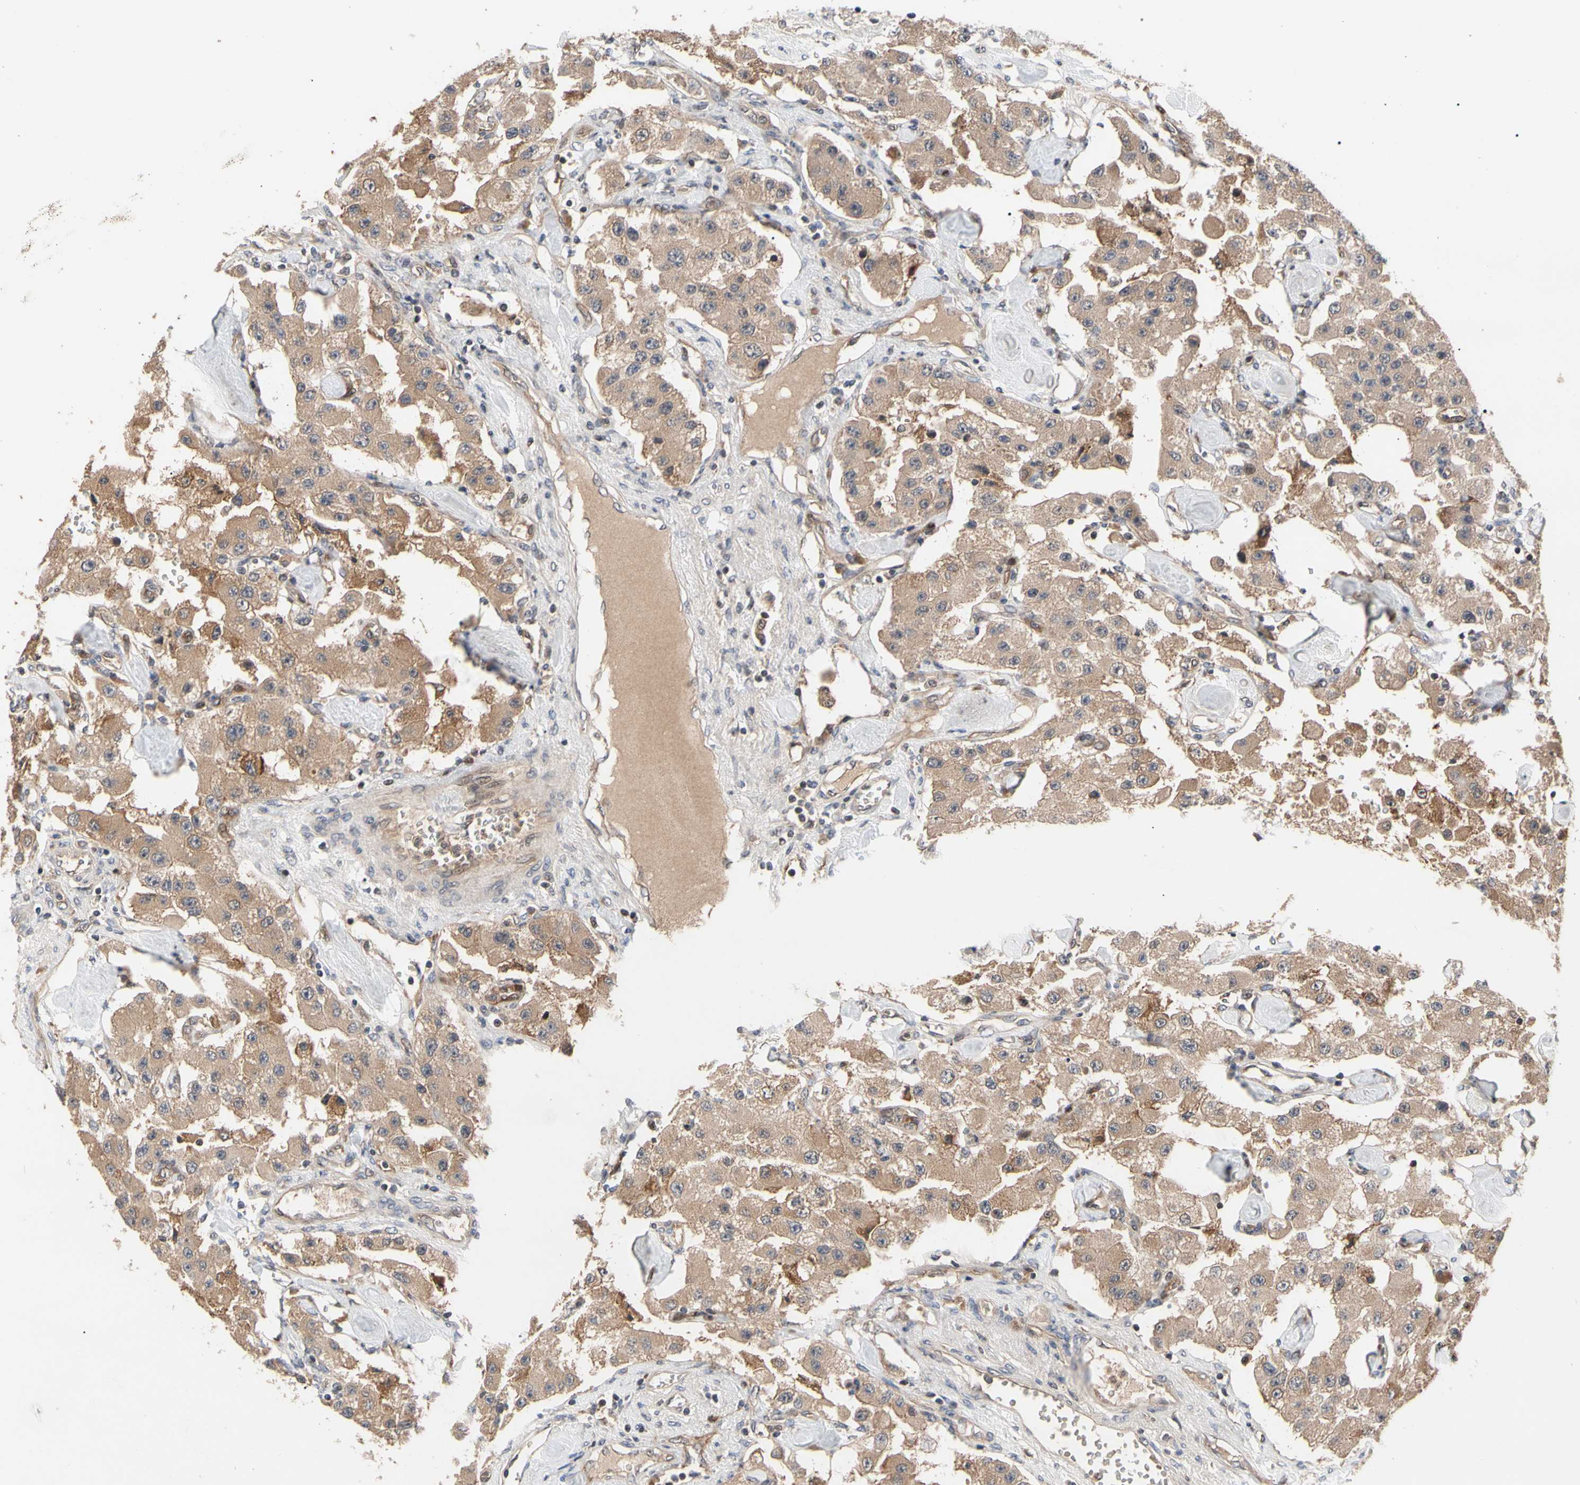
{"staining": {"intensity": "weak", "quantity": ">75%", "location": "cytoplasmic/membranous"}, "tissue": "carcinoid", "cell_type": "Tumor cells", "image_type": "cancer", "snomed": [{"axis": "morphology", "description": "Carcinoid, malignant, NOS"}, {"axis": "topography", "description": "Pancreas"}], "caption": "Protein staining reveals weak cytoplasmic/membranous positivity in approximately >75% of tumor cells in carcinoid.", "gene": "CYTIP", "patient": {"sex": "male", "age": 41}}